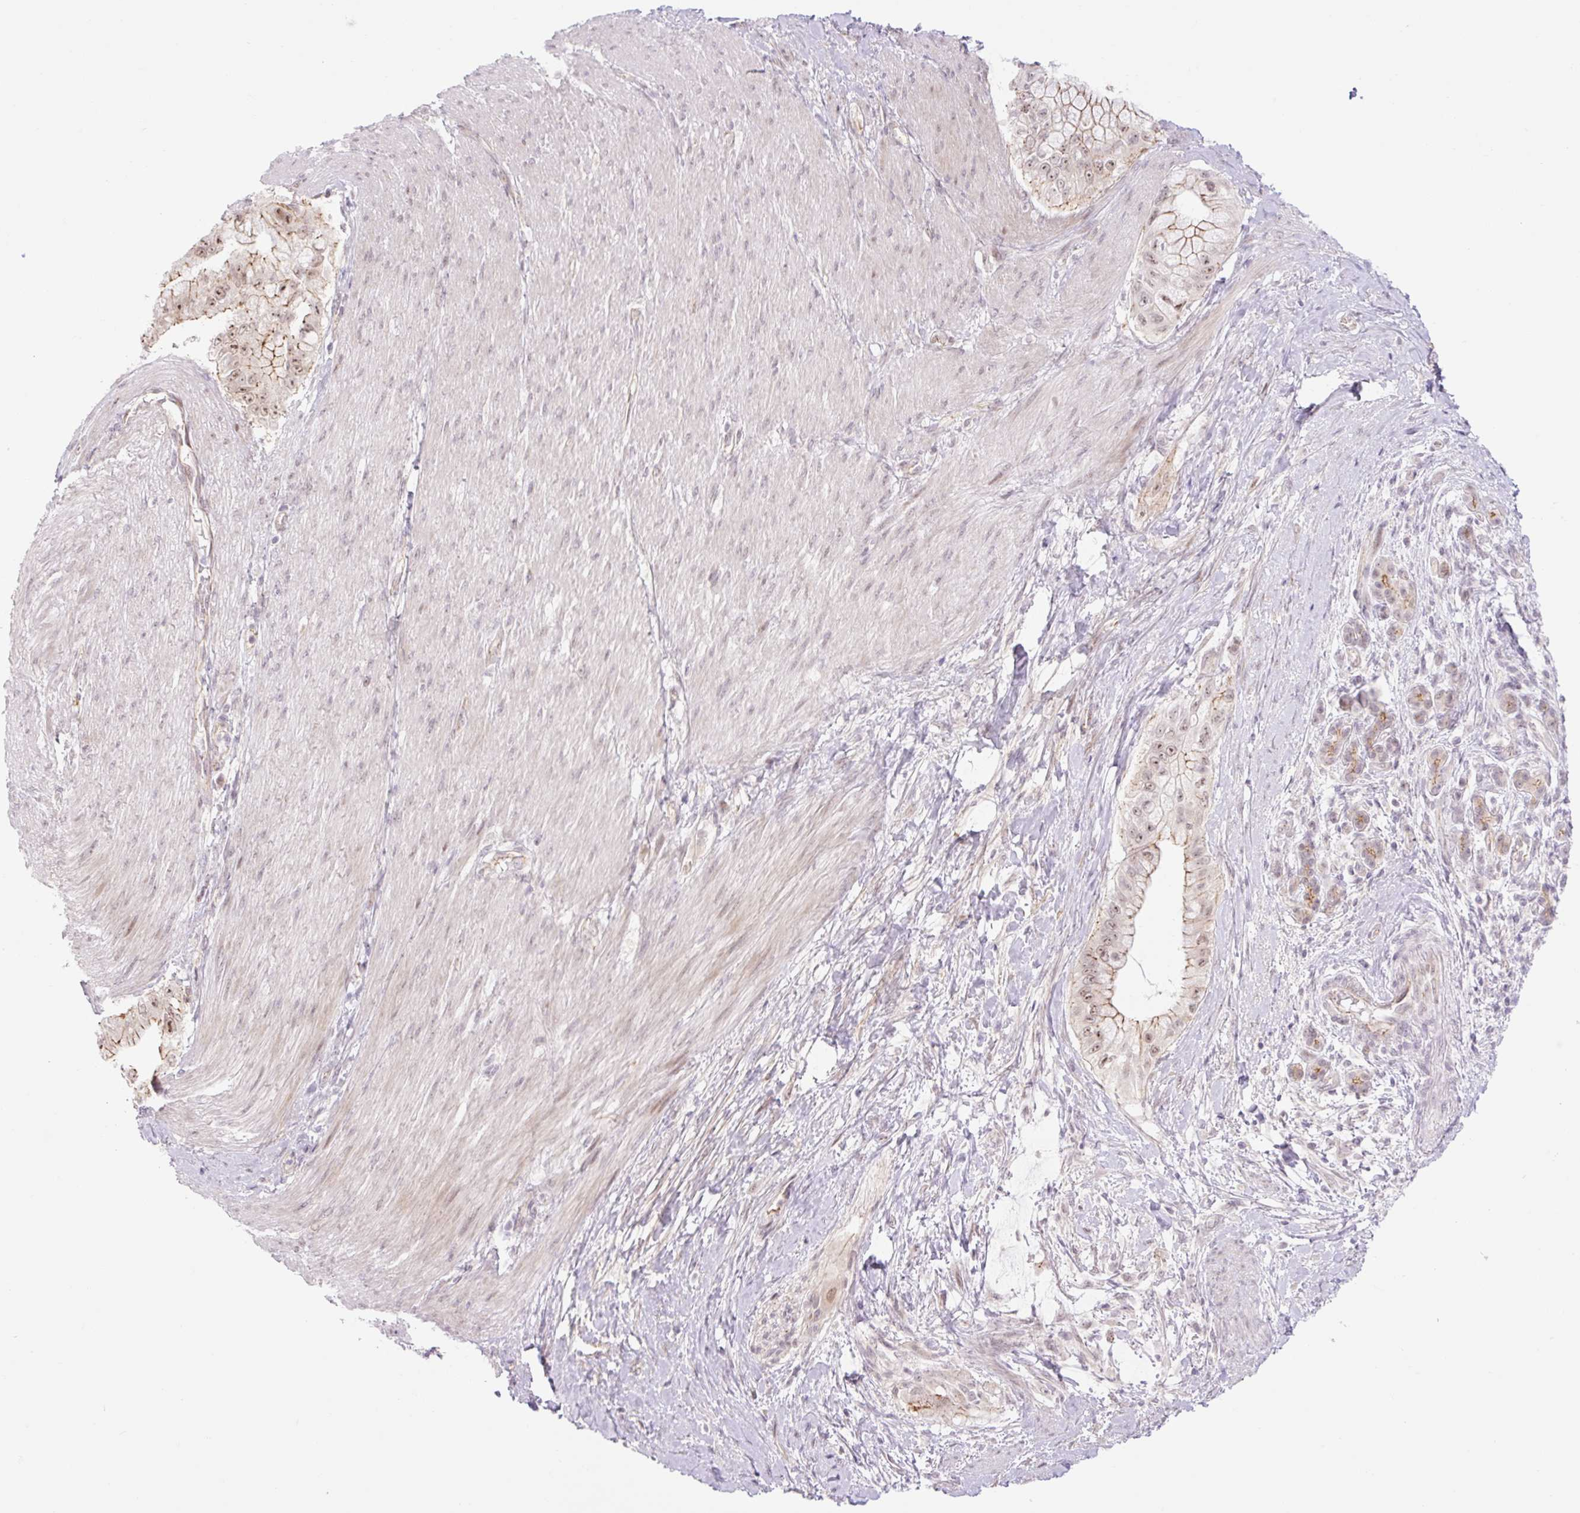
{"staining": {"intensity": "moderate", "quantity": ">75%", "location": "cytoplasmic/membranous,nuclear"}, "tissue": "pancreatic cancer", "cell_type": "Tumor cells", "image_type": "cancer", "snomed": [{"axis": "morphology", "description": "Adenocarcinoma, NOS"}, {"axis": "topography", "description": "Pancreas"}], "caption": "IHC staining of pancreatic adenocarcinoma, which shows medium levels of moderate cytoplasmic/membranous and nuclear positivity in about >75% of tumor cells indicating moderate cytoplasmic/membranous and nuclear protein expression. The staining was performed using DAB (brown) for protein detection and nuclei were counterstained in hematoxylin (blue).", "gene": "ICE1", "patient": {"sex": "male", "age": 48}}